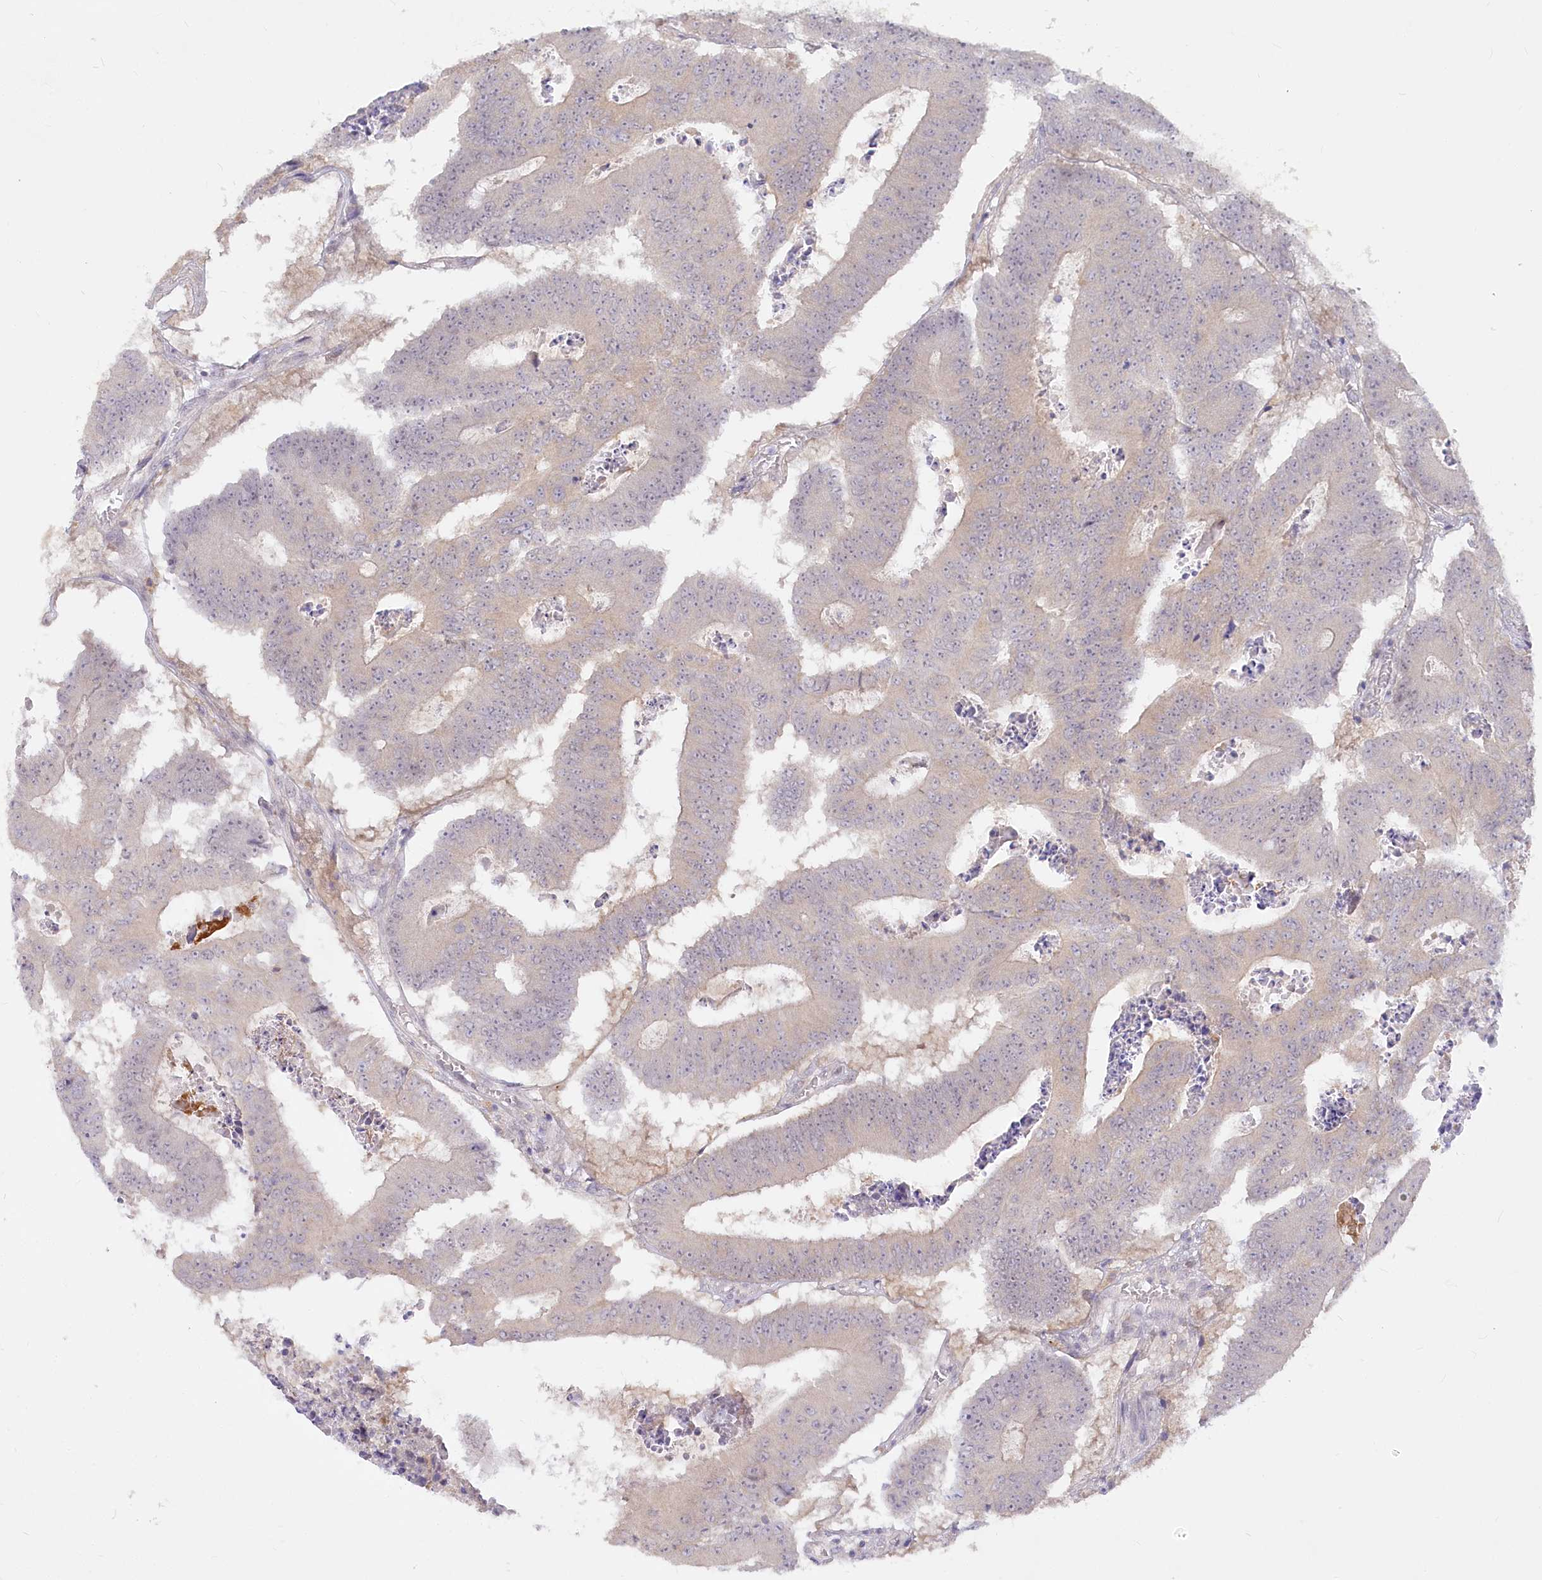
{"staining": {"intensity": "negative", "quantity": "none", "location": "none"}, "tissue": "colorectal cancer", "cell_type": "Tumor cells", "image_type": "cancer", "snomed": [{"axis": "morphology", "description": "Adenocarcinoma, NOS"}, {"axis": "topography", "description": "Colon"}], "caption": "Tumor cells show no significant protein staining in colorectal adenocarcinoma. (Brightfield microscopy of DAB (3,3'-diaminobenzidine) immunohistochemistry at high magnification).", "gene": "EFHC2", "patient": {"sex": "male", "age": 87}}